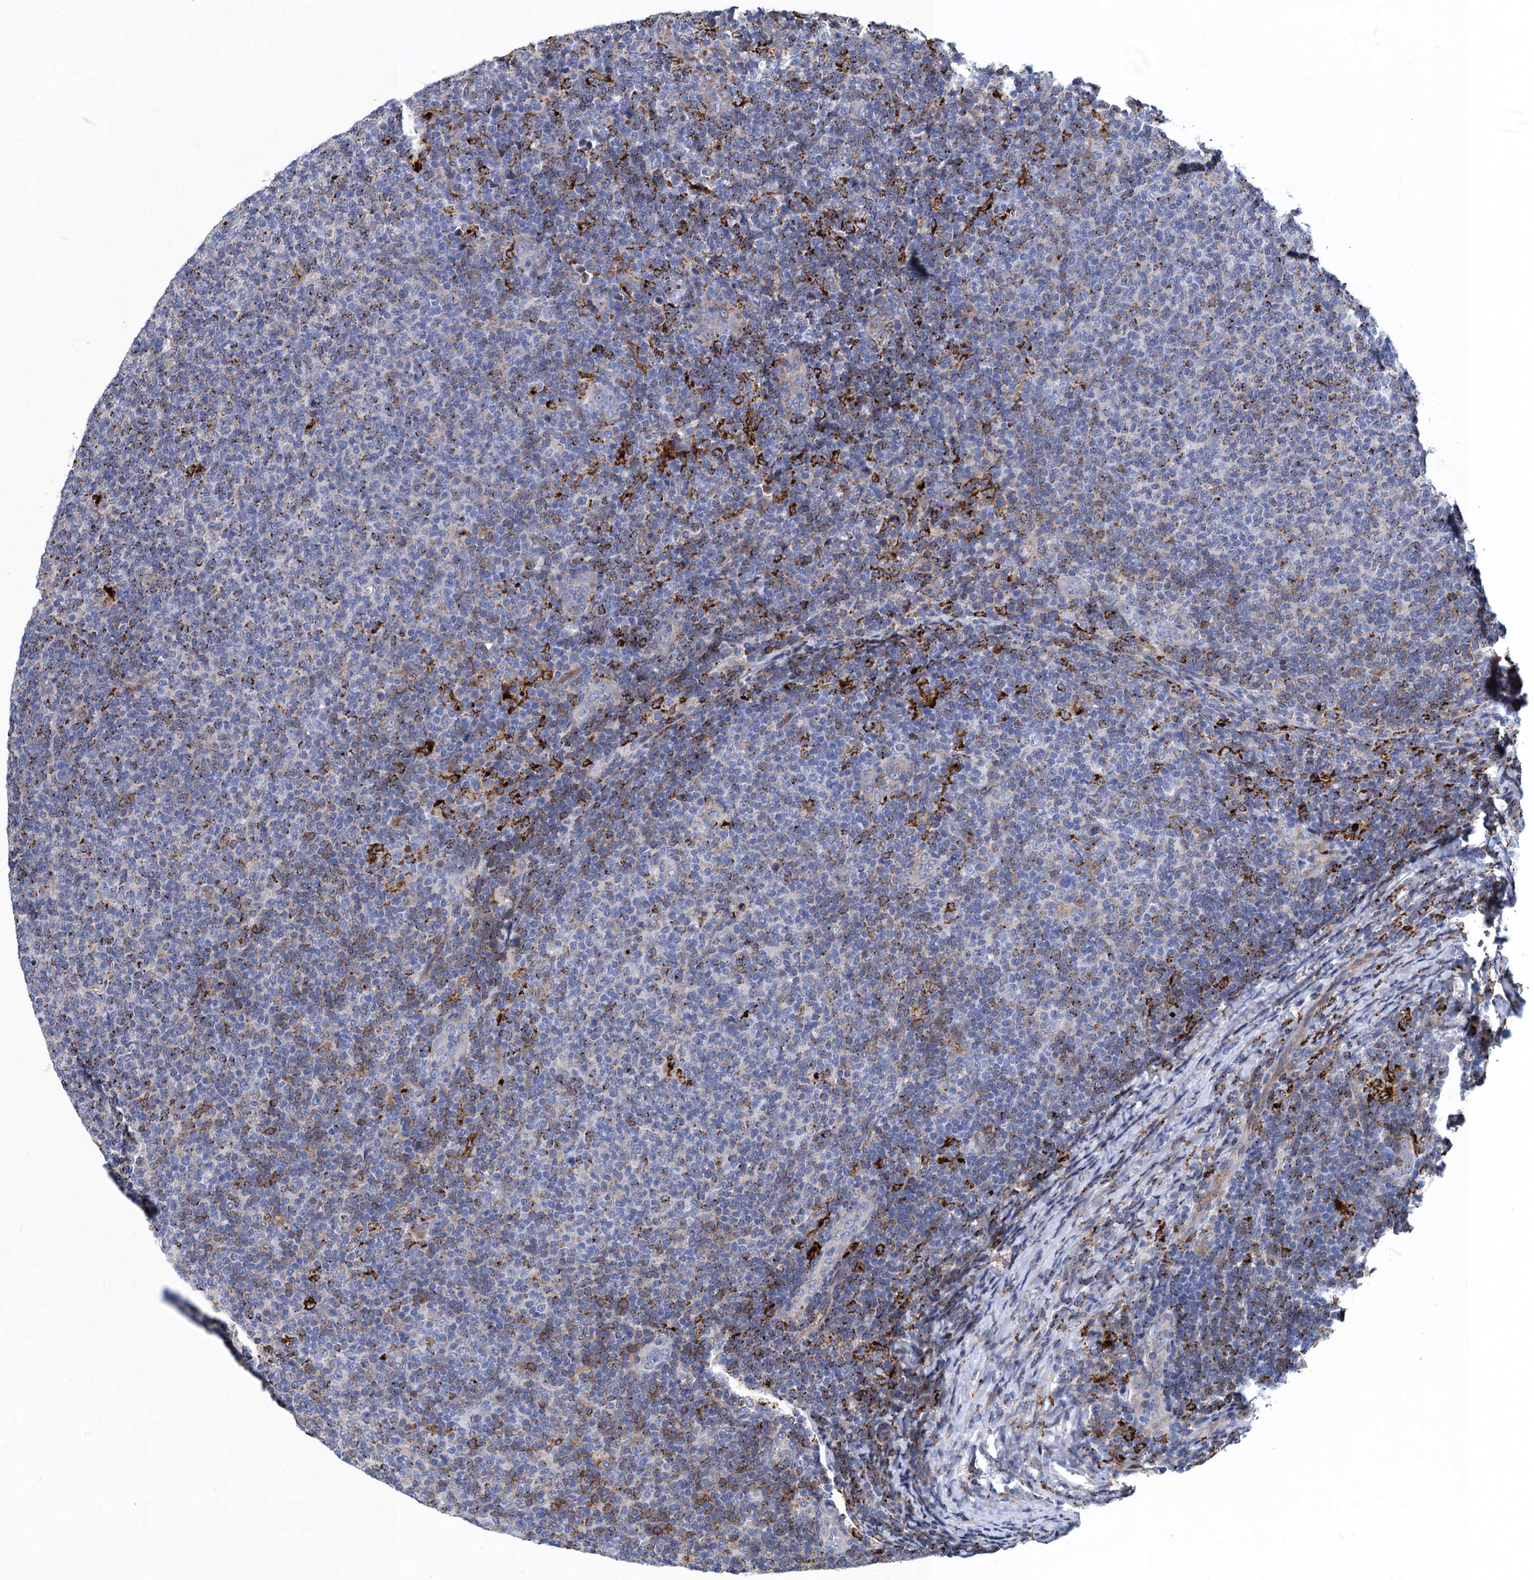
{"staining": {"intensity": "moderate", "quantity": "<25%", "location": "cytoplasmic/membranous"}, "tissue": "lymphoma", "cell_type": "Tumor cells", "image_type": "cancer", "snomed": [{"axis": "morphology", "description": "Malignant lymphoma, non-Hodgkin's type, Low grade"}, {"axis": "topography", "description": "Lymph node"}], "caption": "Human lymphoma stained for a protein (brown) demonstrates moderate cytoplasmic/membranous positive expression in about <25% of tumor cells.", "gene": "DNHD1", "patient": {"sex": "male", "age": 66}}